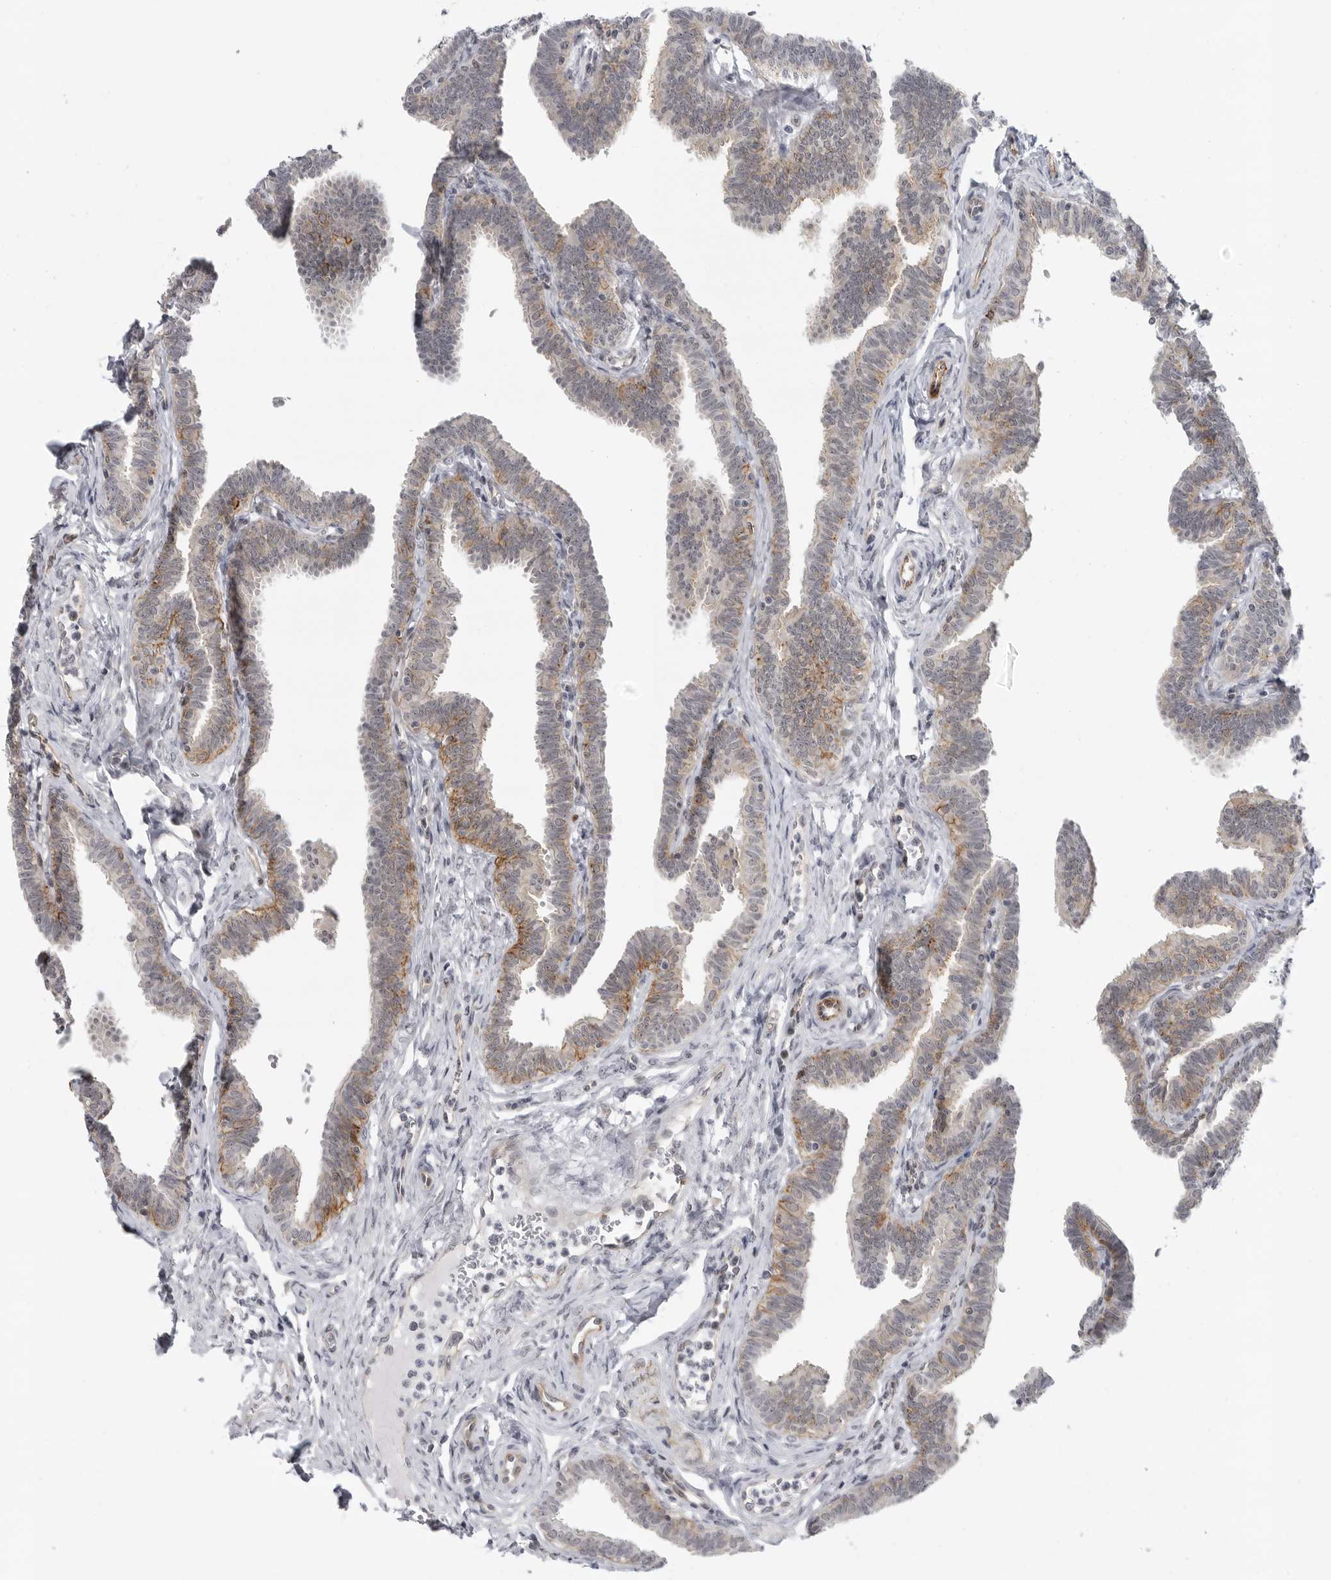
{"staining": {"intensity": "moderate", "quantity": "25%-75%", "location": "cytoplasmic/membranous"}, "tissue": "fallopian tube", "cell_type": "Glandular cells", "image_type": "normal", "snomed": [{"axis": "morphology", "description": "Normal tissue, NOS"}, {"axis": "topography", "description": "Fallopian tube"}, {"axis": "topography", "description": "Ovary"}], "caption": "Moderate cytoplasmic/membranous protein expression is present in about 25%-75% of glandular cells in fallopian tube. The staining was performed using DAB (3,3'-diaminobenzidine) to visualize the protein expression in brown, while the nuclei were stained in blue with hematoxylin (Magnification: 20x).", "gene": "CEP295NL", "patient": {"sex": "female", "age": 23}}